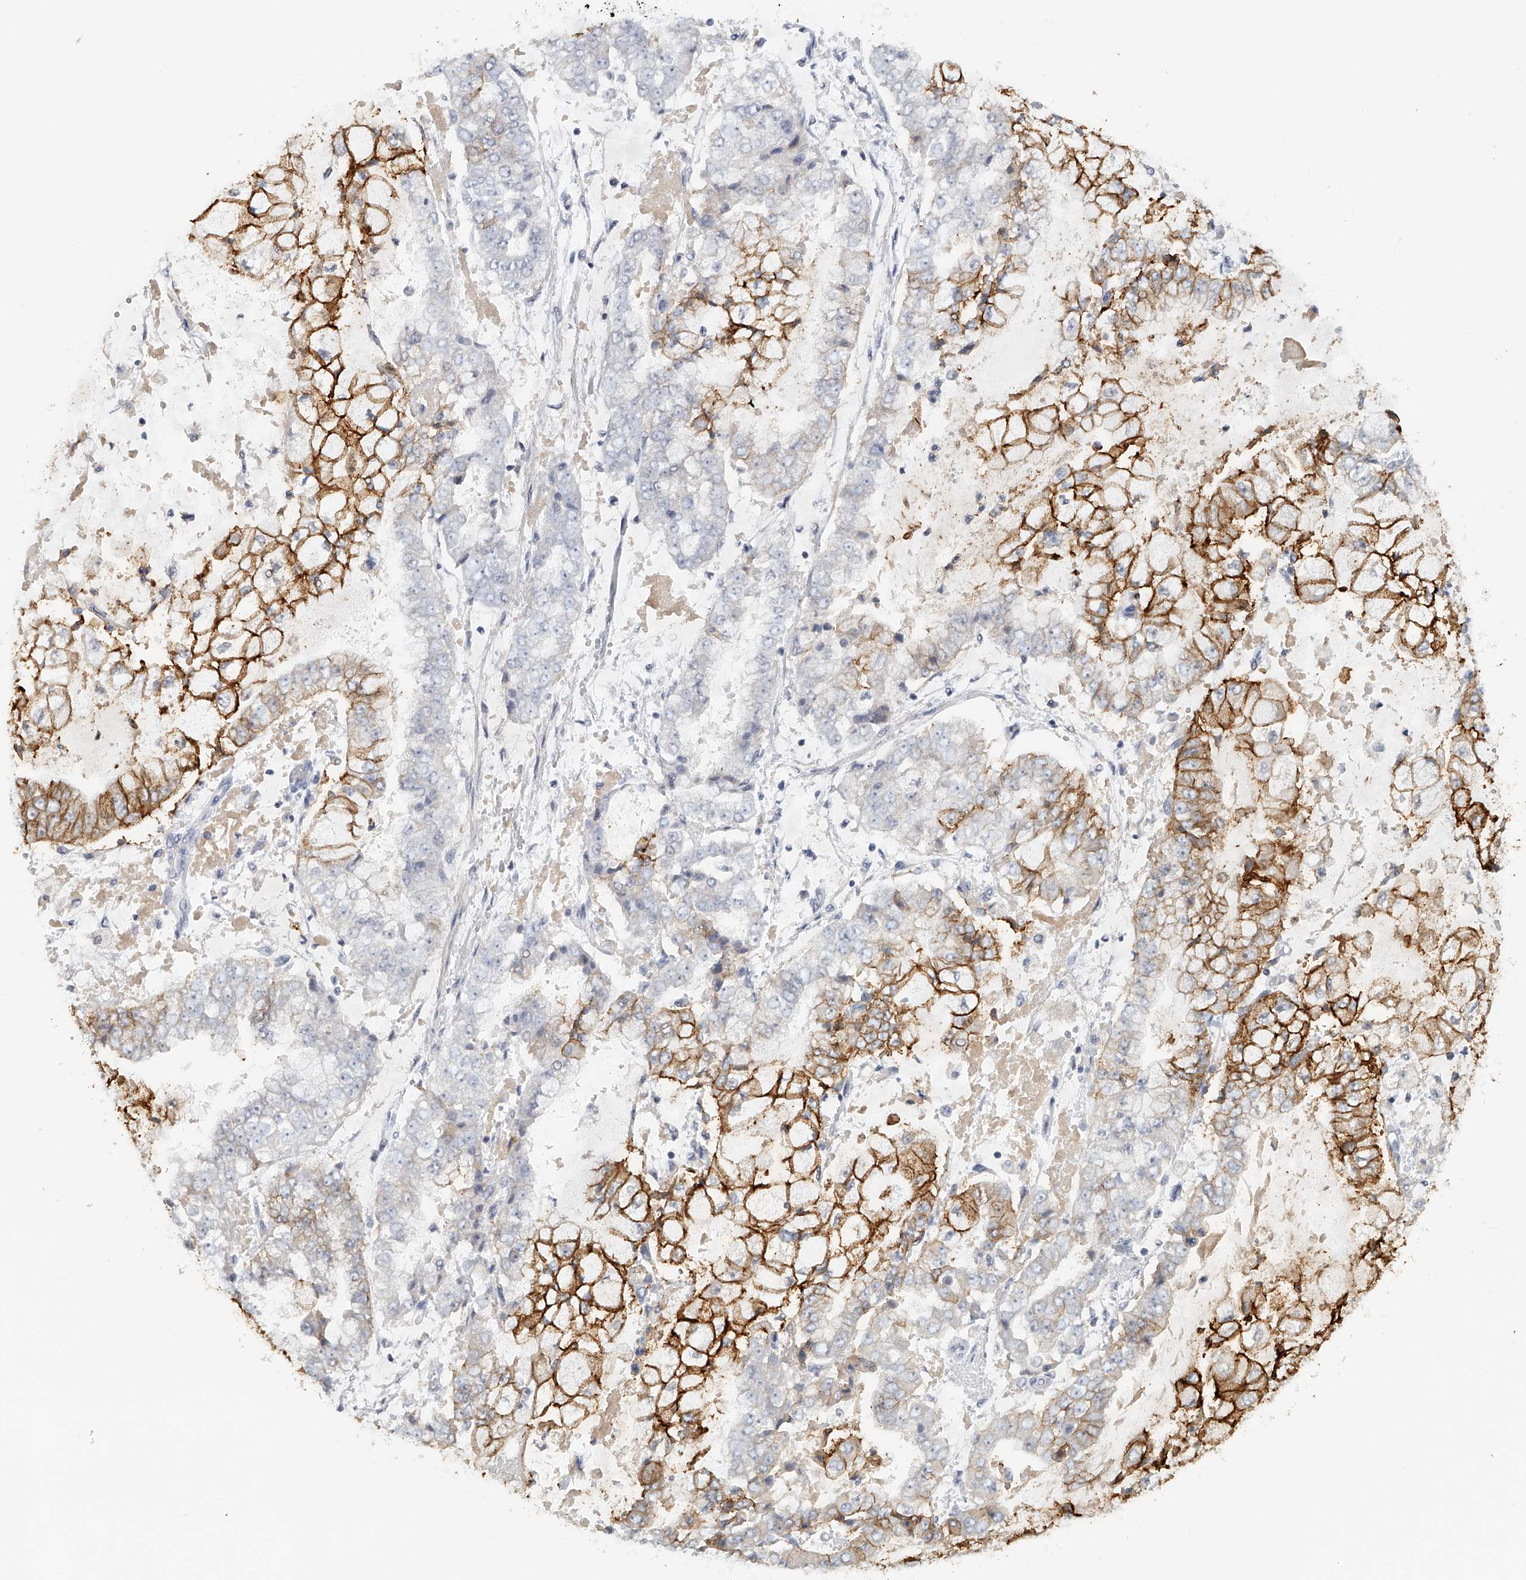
{"staining": {"intensity": "strong", "quantity": ">75%", "location": "cytoplasmic/membranous"}, "tissue": "stomach cancer", "cell_type": "Tumor cells", "image_type": "cancer", "snomed": [{"axis": "morphology", "description": "Adenocarcinoma, NOS"}, {"axis": "topography", "description": "Stomach"}], "caption": "DAB immunohistochemical staining of human stomach cancer reveals strong cytoplasmic/membranous protein positivity in approximately >75% of tumor cells.", "gene": "DDX43", "patient": {"sex": "male", "age": 76}}